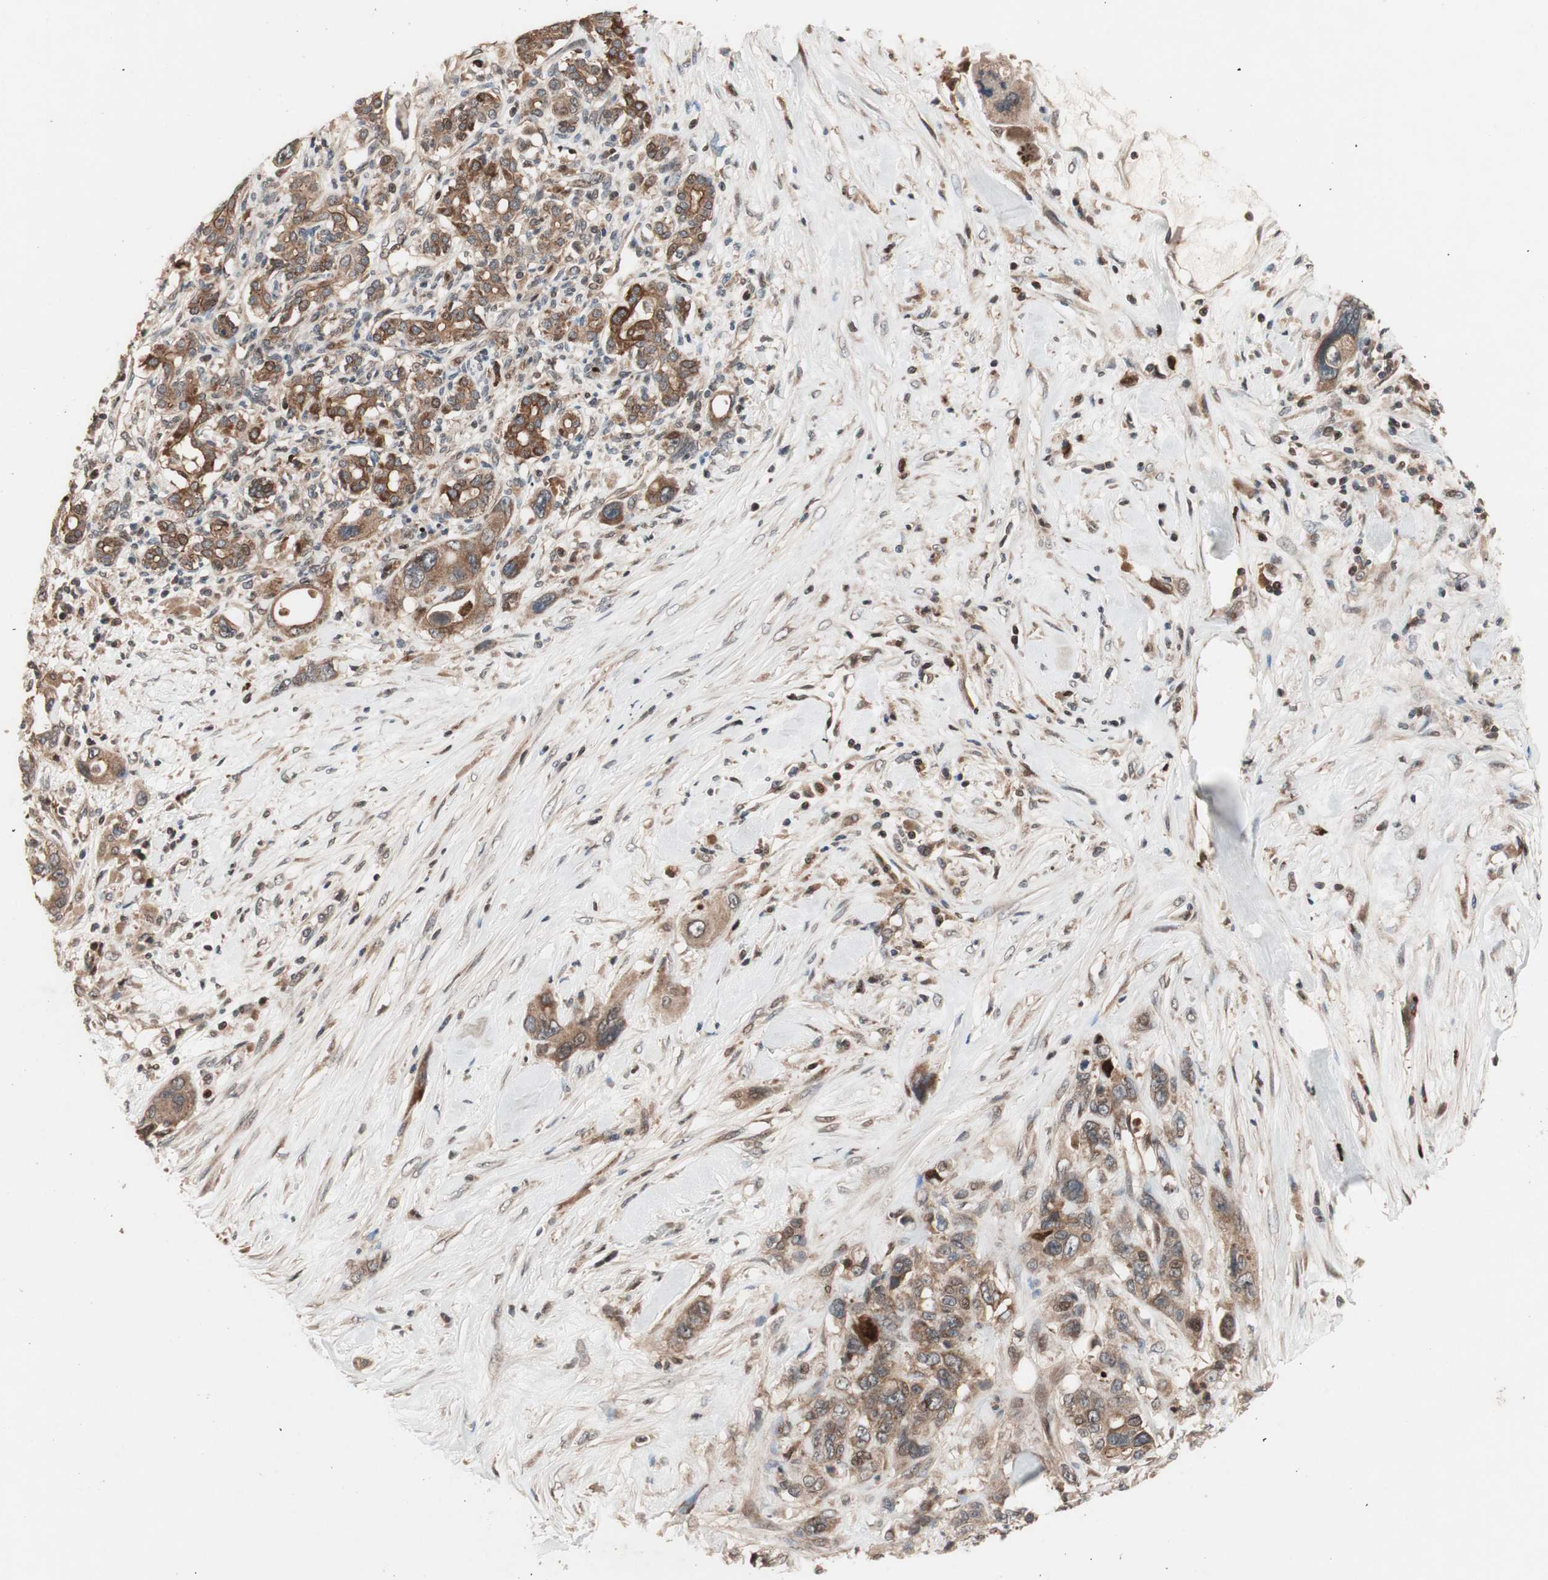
{"staining": {"intensity": "moderate", "quantity": ">75%", "location": "cytoplasmic/membranous"}, "tissue": "pancreatic cancer", "cell_type": "Tumor cells", "image_type": "cancer", "snomed": [{"axis": "morphology", "description": "Adenocarcinoma, NOS"}, {"axis": "topography", "description": "Pancreas"}], "caption": "Adenocarcinoma (pancreatic) was stained to show a protein in brown. There is medium levels of moderate cytoplasmic/membranous staining in about >75% of tumor cells.", "gene": "NF2", "patient": {"sex": "male", "age": 46}}